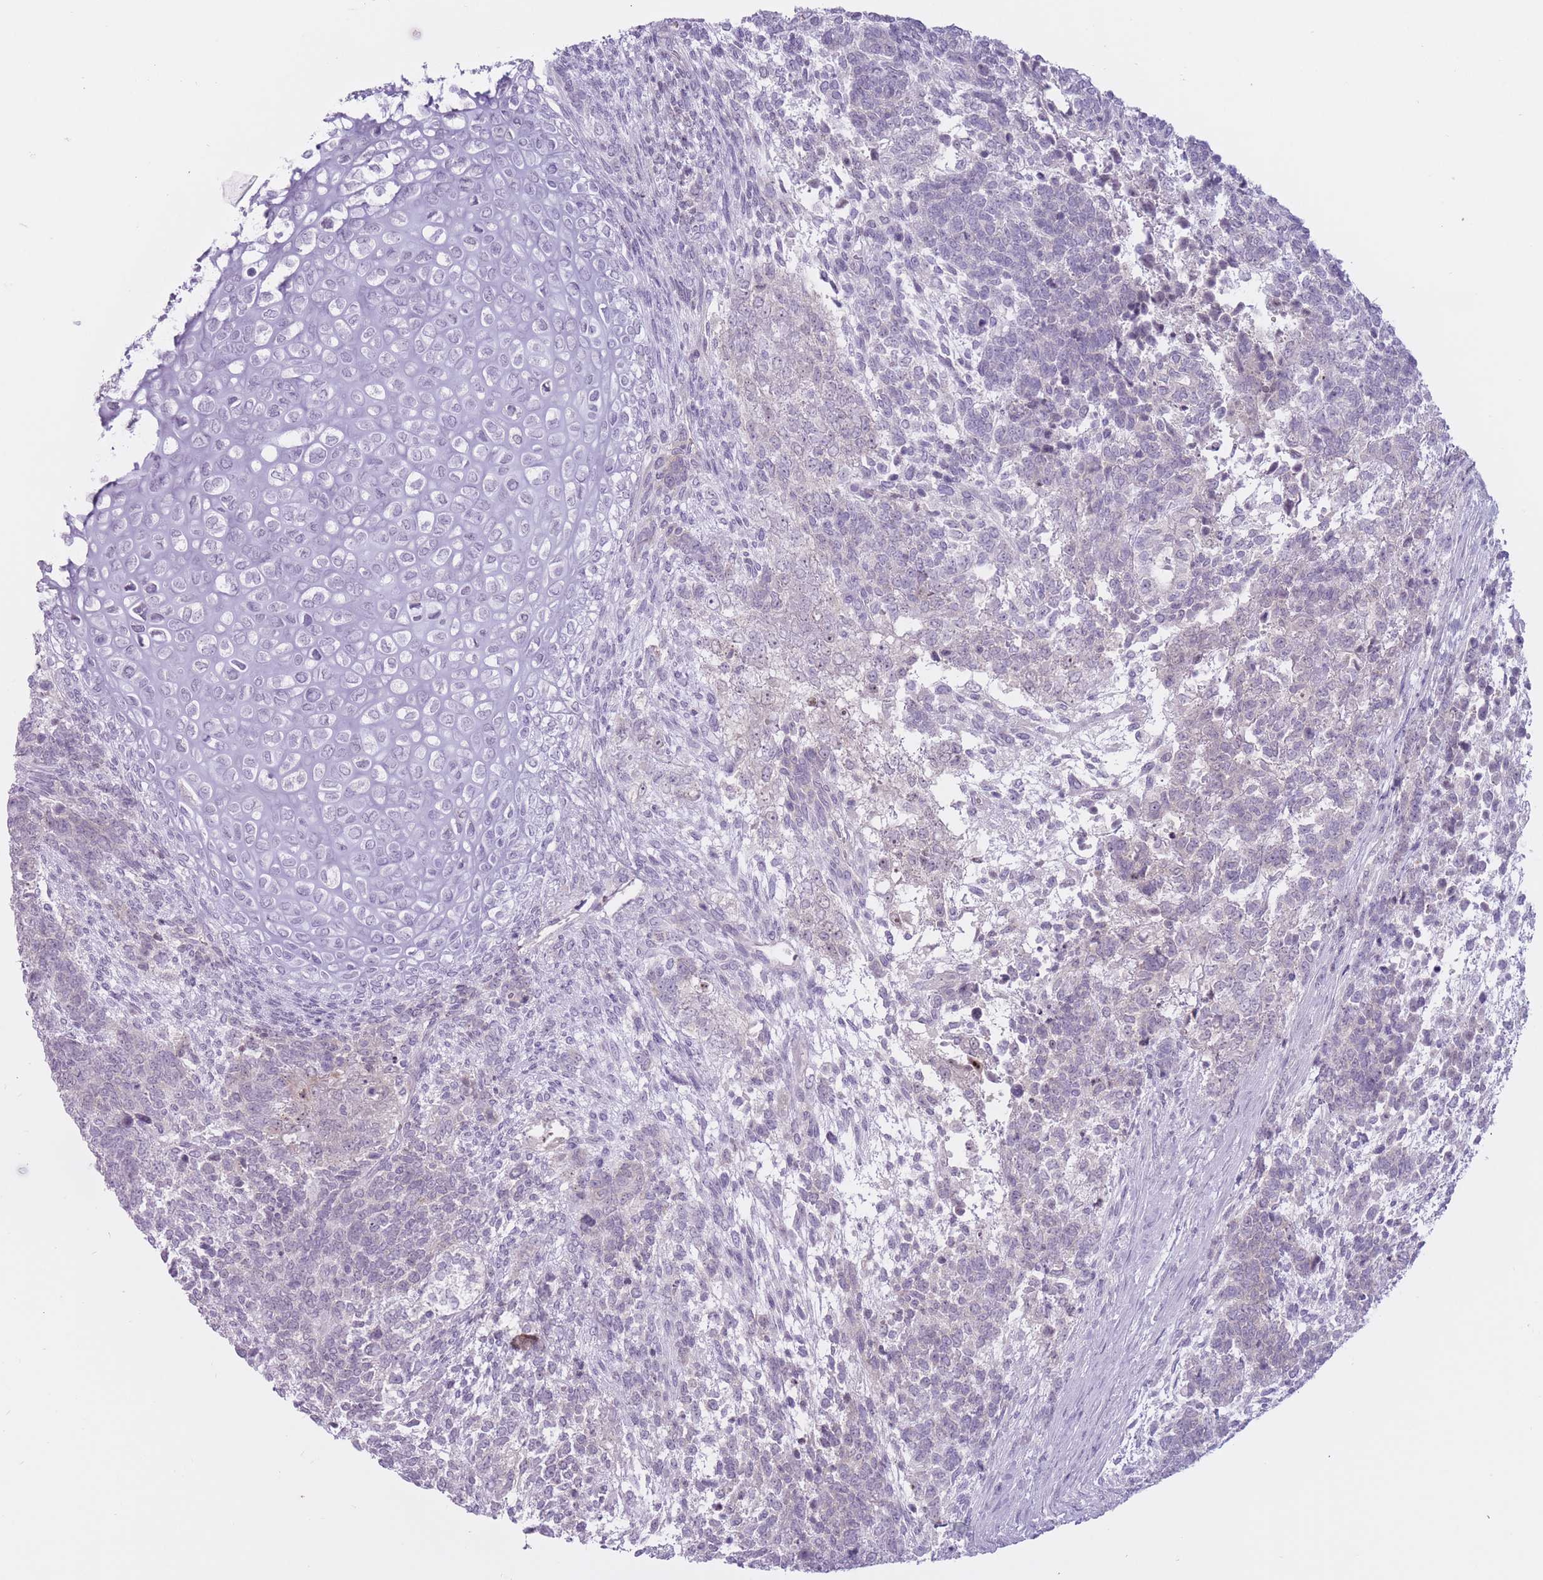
{"staining": {"intensity": "negative", "quantity": "none", "location": "none"}, "tissue": "testis cancer", "cell_type": "Tumor cells", "image_type": "cancer", "snomed": [{"axis": "morphology", "description": "Carcinoma, Embryonal, NOS"}, {"axis": "topography", "description": "Testis"}], "caption": "Testis cancer was stained to show a protein in brown. There is no significant positivity in tumor cells.", "gene": "PNMA3", "patient": {"sex": "male", "age": 23}}